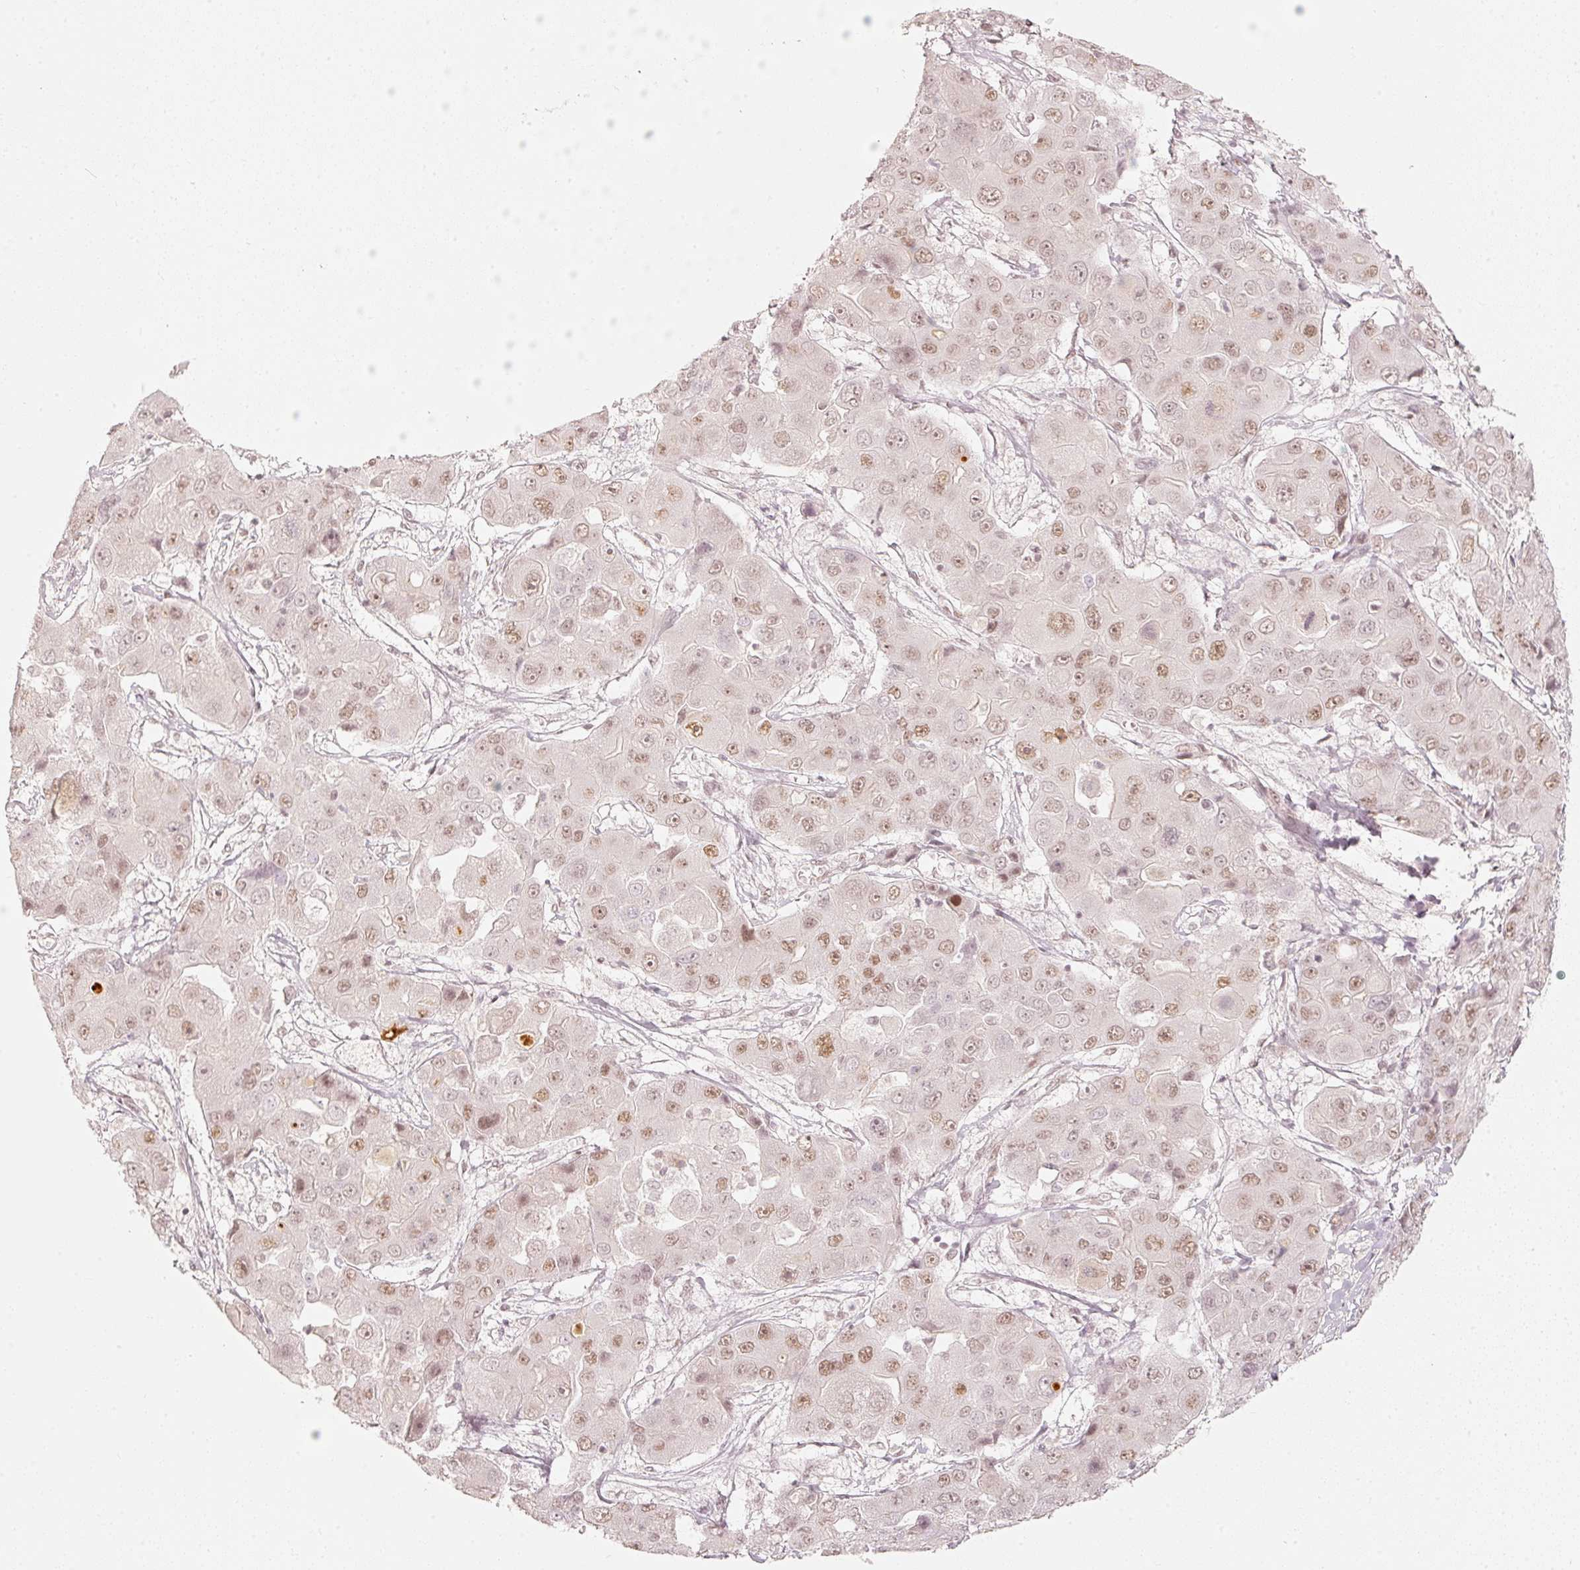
{"staining": {"intensity": "weak", "quantity": "25%-75%", "location": "nuclear"}, "tissue": "liver cancer", "cell_type": "Tumor cells", "image_type": "cancer", "snomed": [{"axis": "morphology", "description": "Cholangiocarcinoma"}, {"axis": "topography", "description": "Liver"}], "caption": "Immunohistochemistry (IHC) micrograph of neoplastic tissue: cholangiocarcinoma (liver) stained using IHC exhibits low levels of weak protein expression localized specifically in the nuclear of tumor cells, appearing as a nuclear brown color.", "gene": "PPP1R10", "patient": {"sex": "male", "age": 67}}